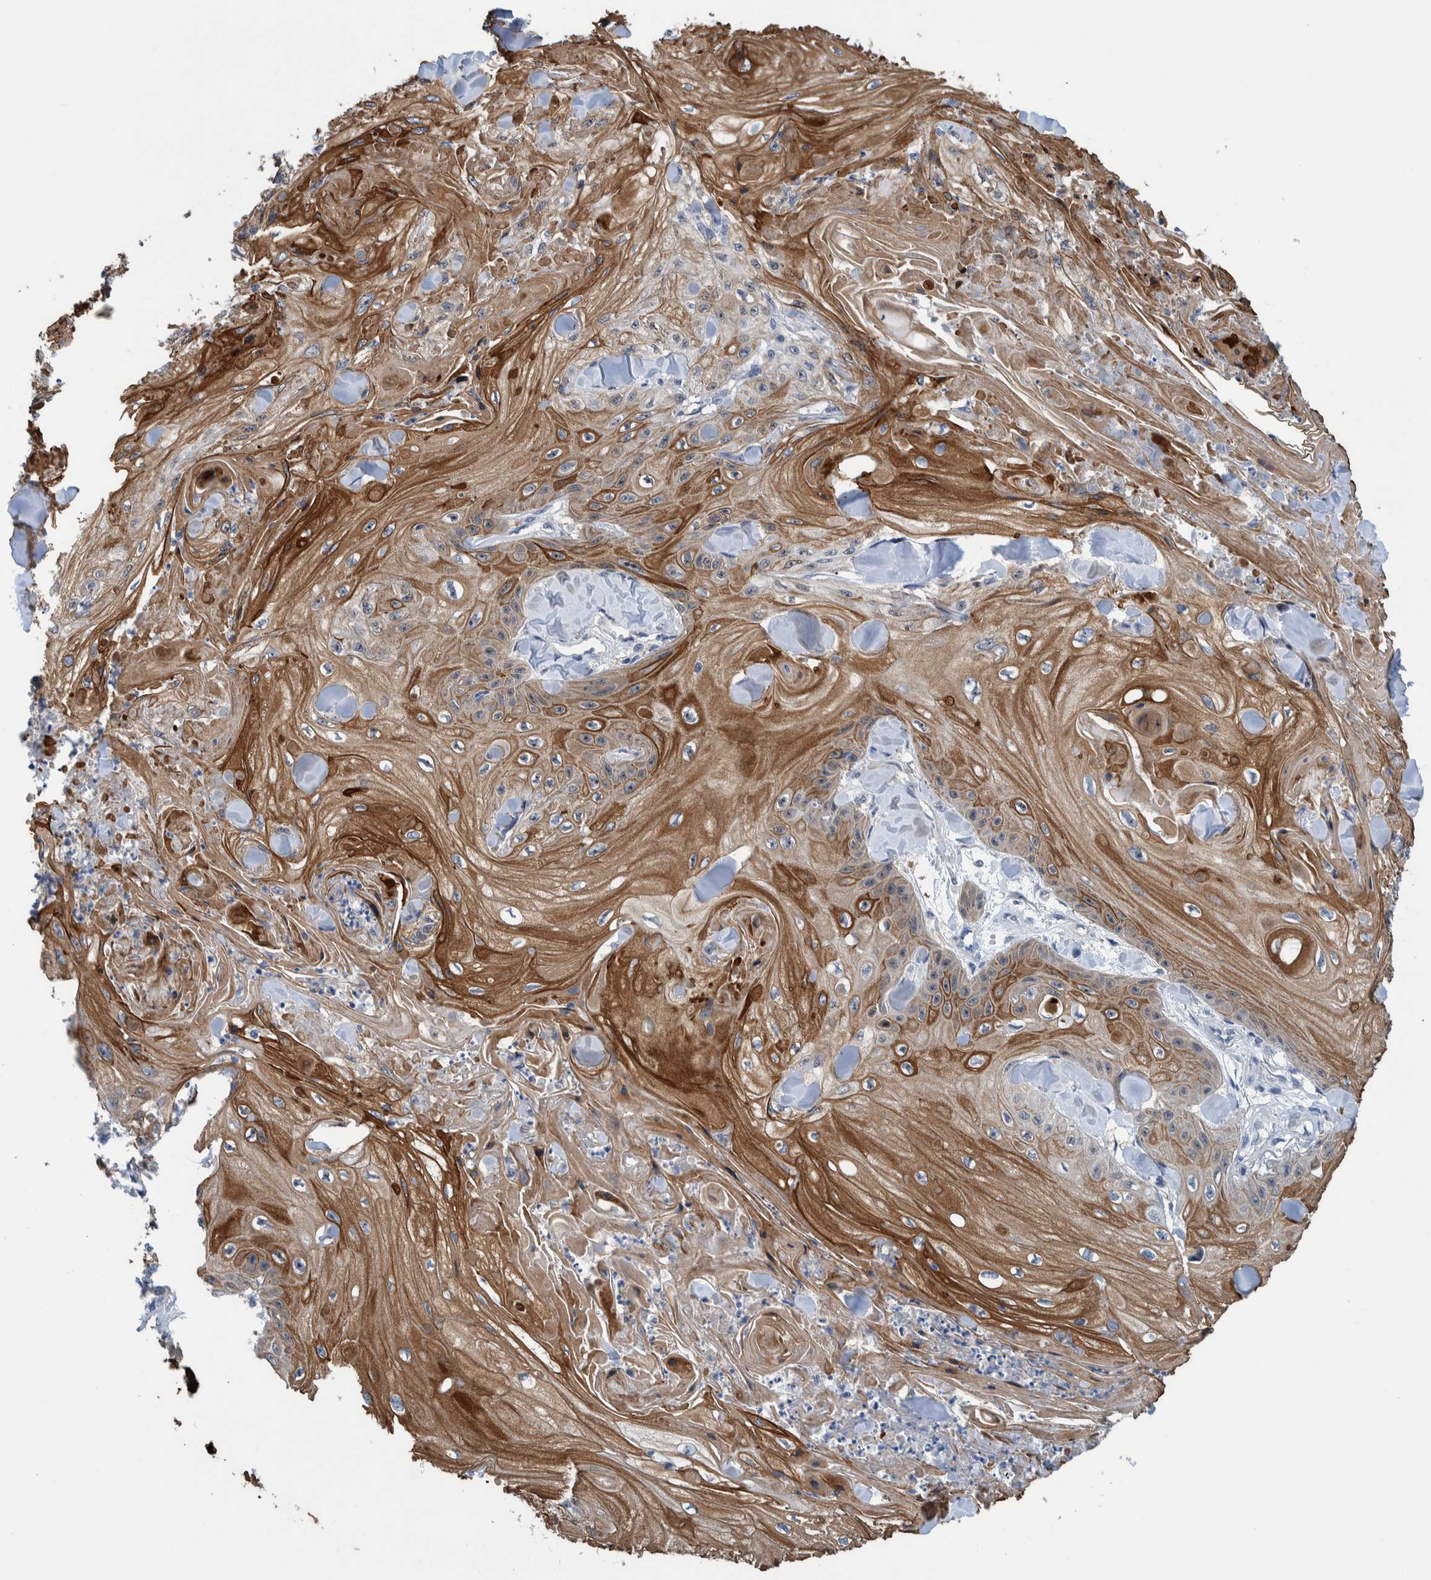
{"staining": {"intensity": "moderate", "quantity": ">75%", "location": "cytoplasmic/membranous"}, "tissue": "skin cancer", "cell_type": "Tumor cells", "image_type": "cancer", "snomed": [{"axis": "morphology", "description": "Squamous cell carcinoma, NOS"}, {"axis": "topography", "description": "Skin"}], "caption": "An IHC photomicrograph of tumor tissue is shown. Protein staining in brown shows moderate cytoplasmic/membranous positivity in skin cancer within tumor cells.", "gene": "MKS1", "patient": {"sex": "male", "age": 74}}